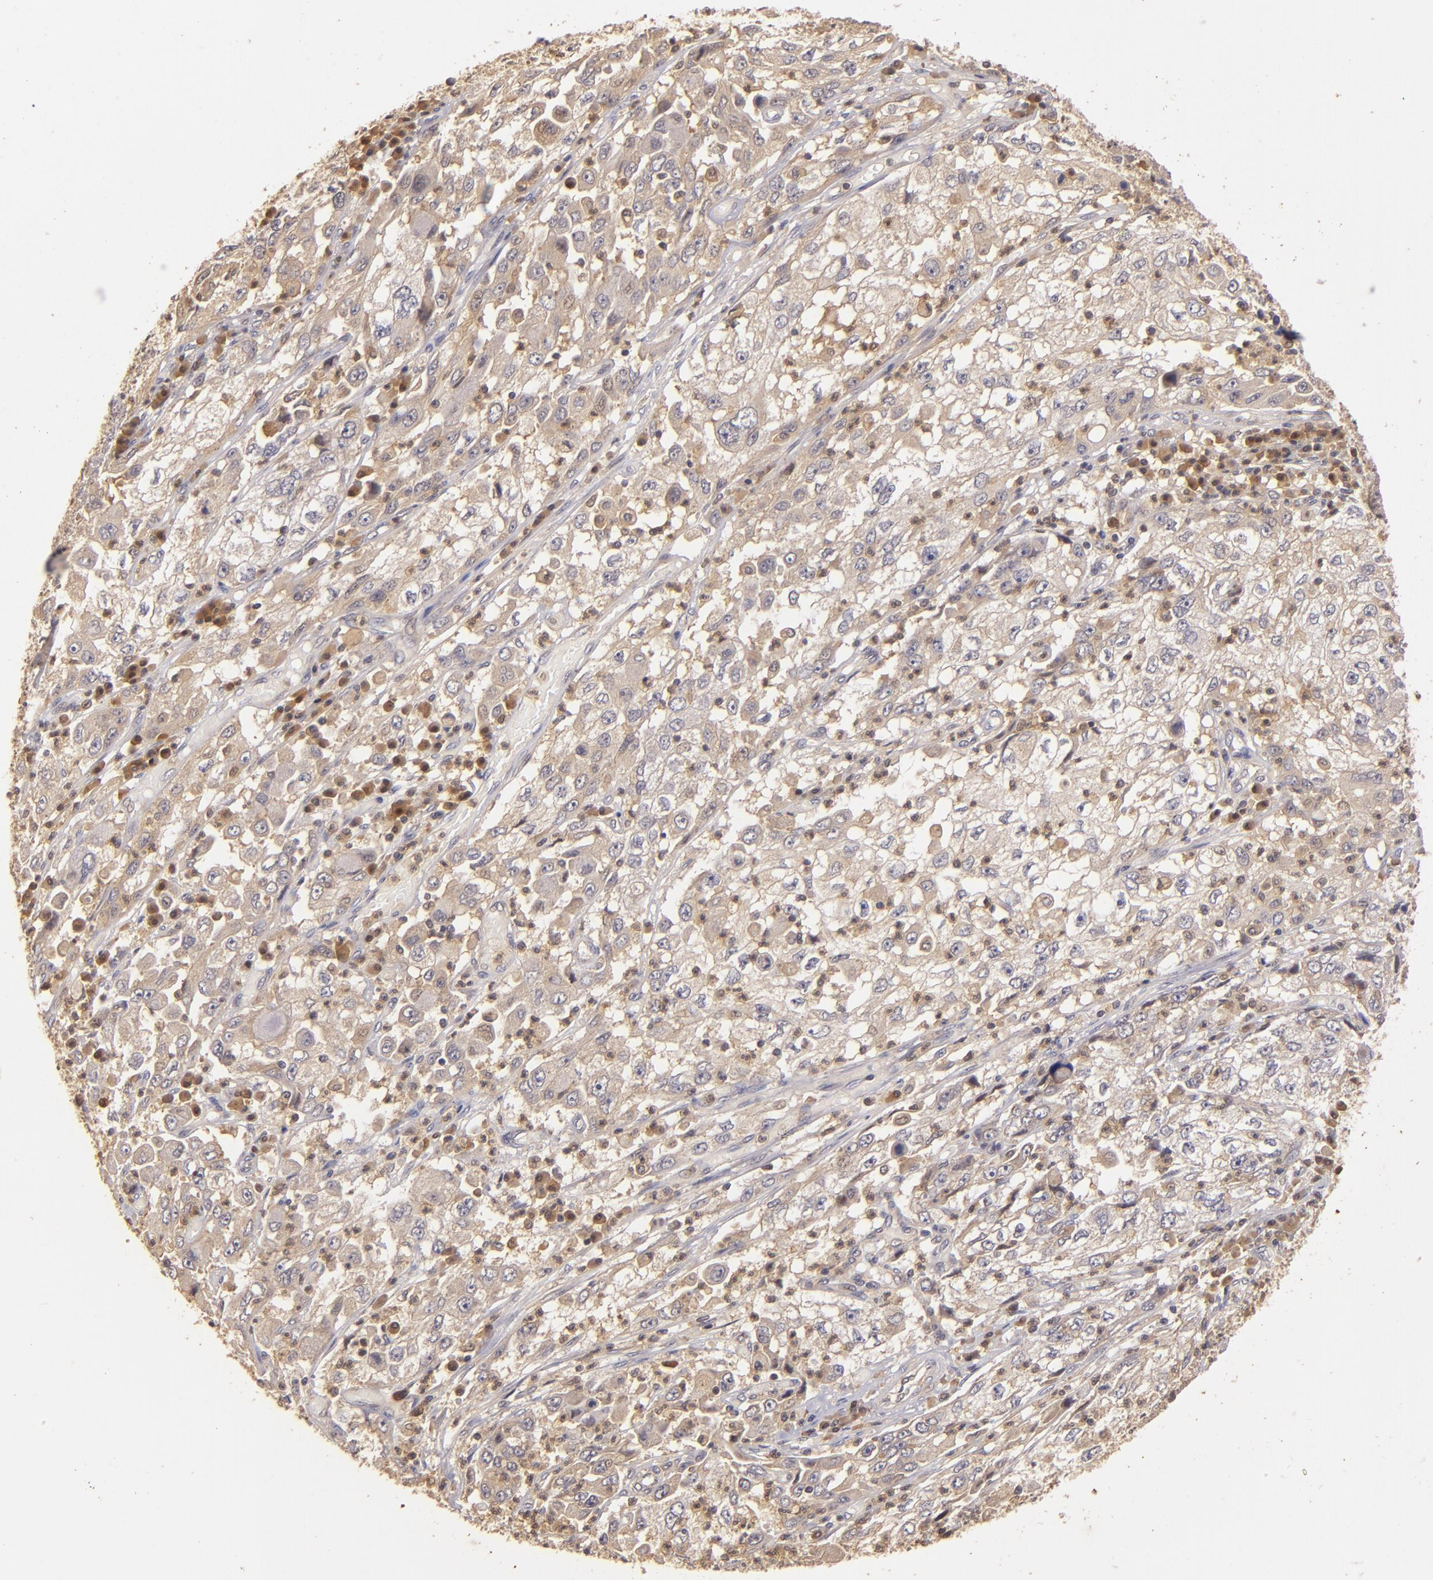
{"staining": {"intensity": "moderate", "quantity": ">75%", "location": "cytoplasmic/membranous"}, "tissue": "cervical cancer", "cell_type": "Tumor cells", "image_type": "cancer", "snomed": [{"axis": "morphology", "description": "Squamous cell carcinoma, NOS"}, {"axis": "topography", "description": "Cervix"}], "caption": "An immunohistochemistry micrograph of tumor tissue is shown. Protein staining in brown labels moderate cytoplasmic/membranous positivity in cervical cancer (squamous cell carcinoma) within tumor cells.", "gene": "PRKCD", "patient": {"sex": "female", "age": 36}}